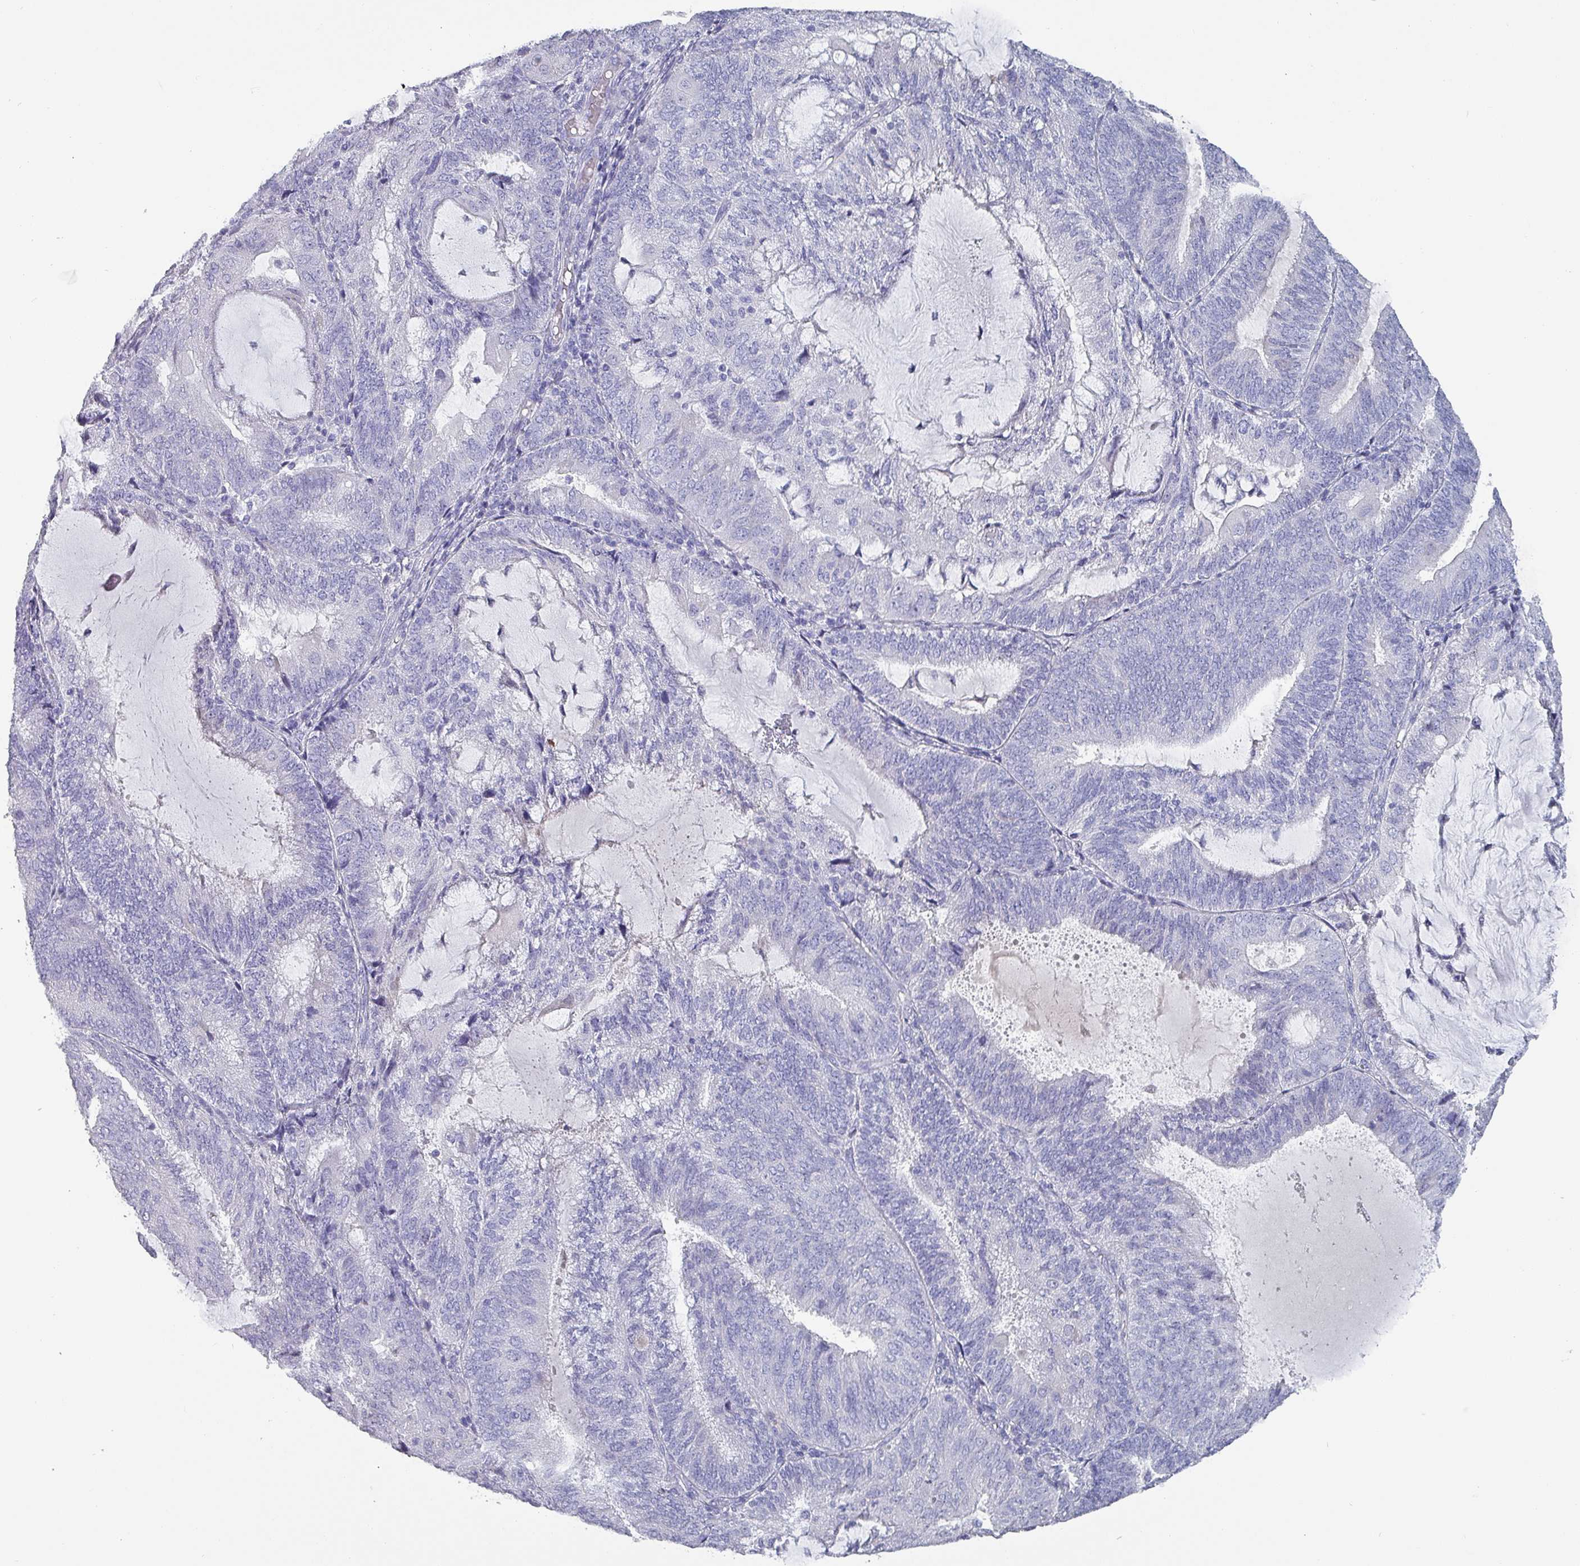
{"staining": {"intensity": "negative", "quantity": "none", "location": "none"}, "tissue": "endometrial cancer", "cell_type": "Tumor cells", "image_type": "cancer", "snomed": [{"axis": "morphology", "description": "Adenocarcinoma, NOS"}, {"axis": "topography", "description": "Endometrium"}], "caption": "This is a histopathology image of immunohistochemistry (IHC) staining of adenocarcinoma (endometrial), which shows no staining in tumor cells. The staining was performed using DAB (3,3'-diaminobenzidine) to visualize the protein expression in brown, while the nuclei were stained in blue with hematoxylin (Magnification: 20x).", "gene": "INS-IGF2", "patient": {"sex": "female", "age": 81}}